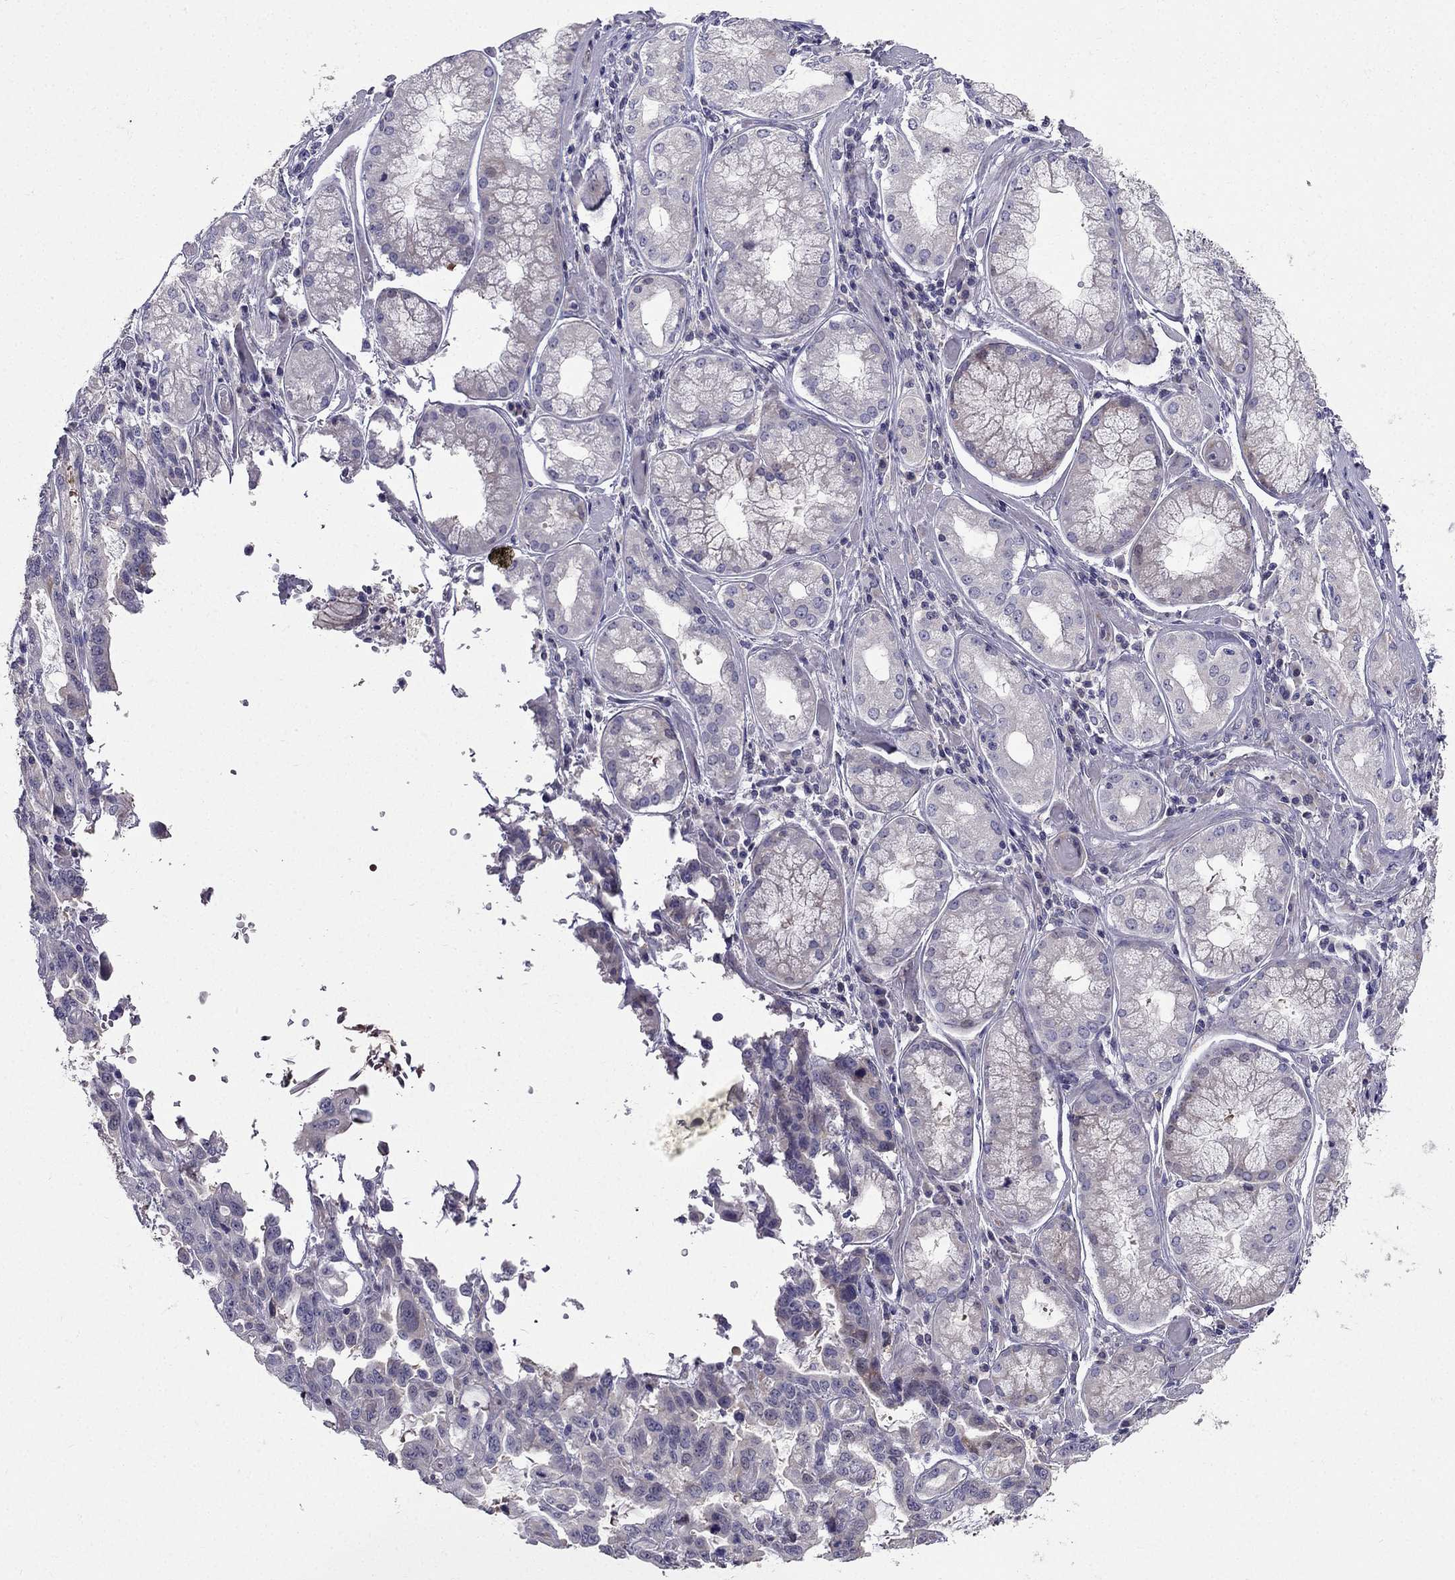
{"staining": {"intensity": "negative", "quantity": "none", "location": "none"}, "tissue": "stomach cancer", "cell_type": "Tumor cells", "image_type": "cancer", "snomed": [{"axis": "morphology", "description": "Adenocarcinoma, NOS"}, {"axis": "topography", "description": "Stomach, lower"}], "caption": "A high-resolution image shows IHC staining of stomach adenocarcinoma, which exhibits no significant expression in tumor cells.", "gene": "AS3MT", "patient": {"sex": "female", "age": 76}}